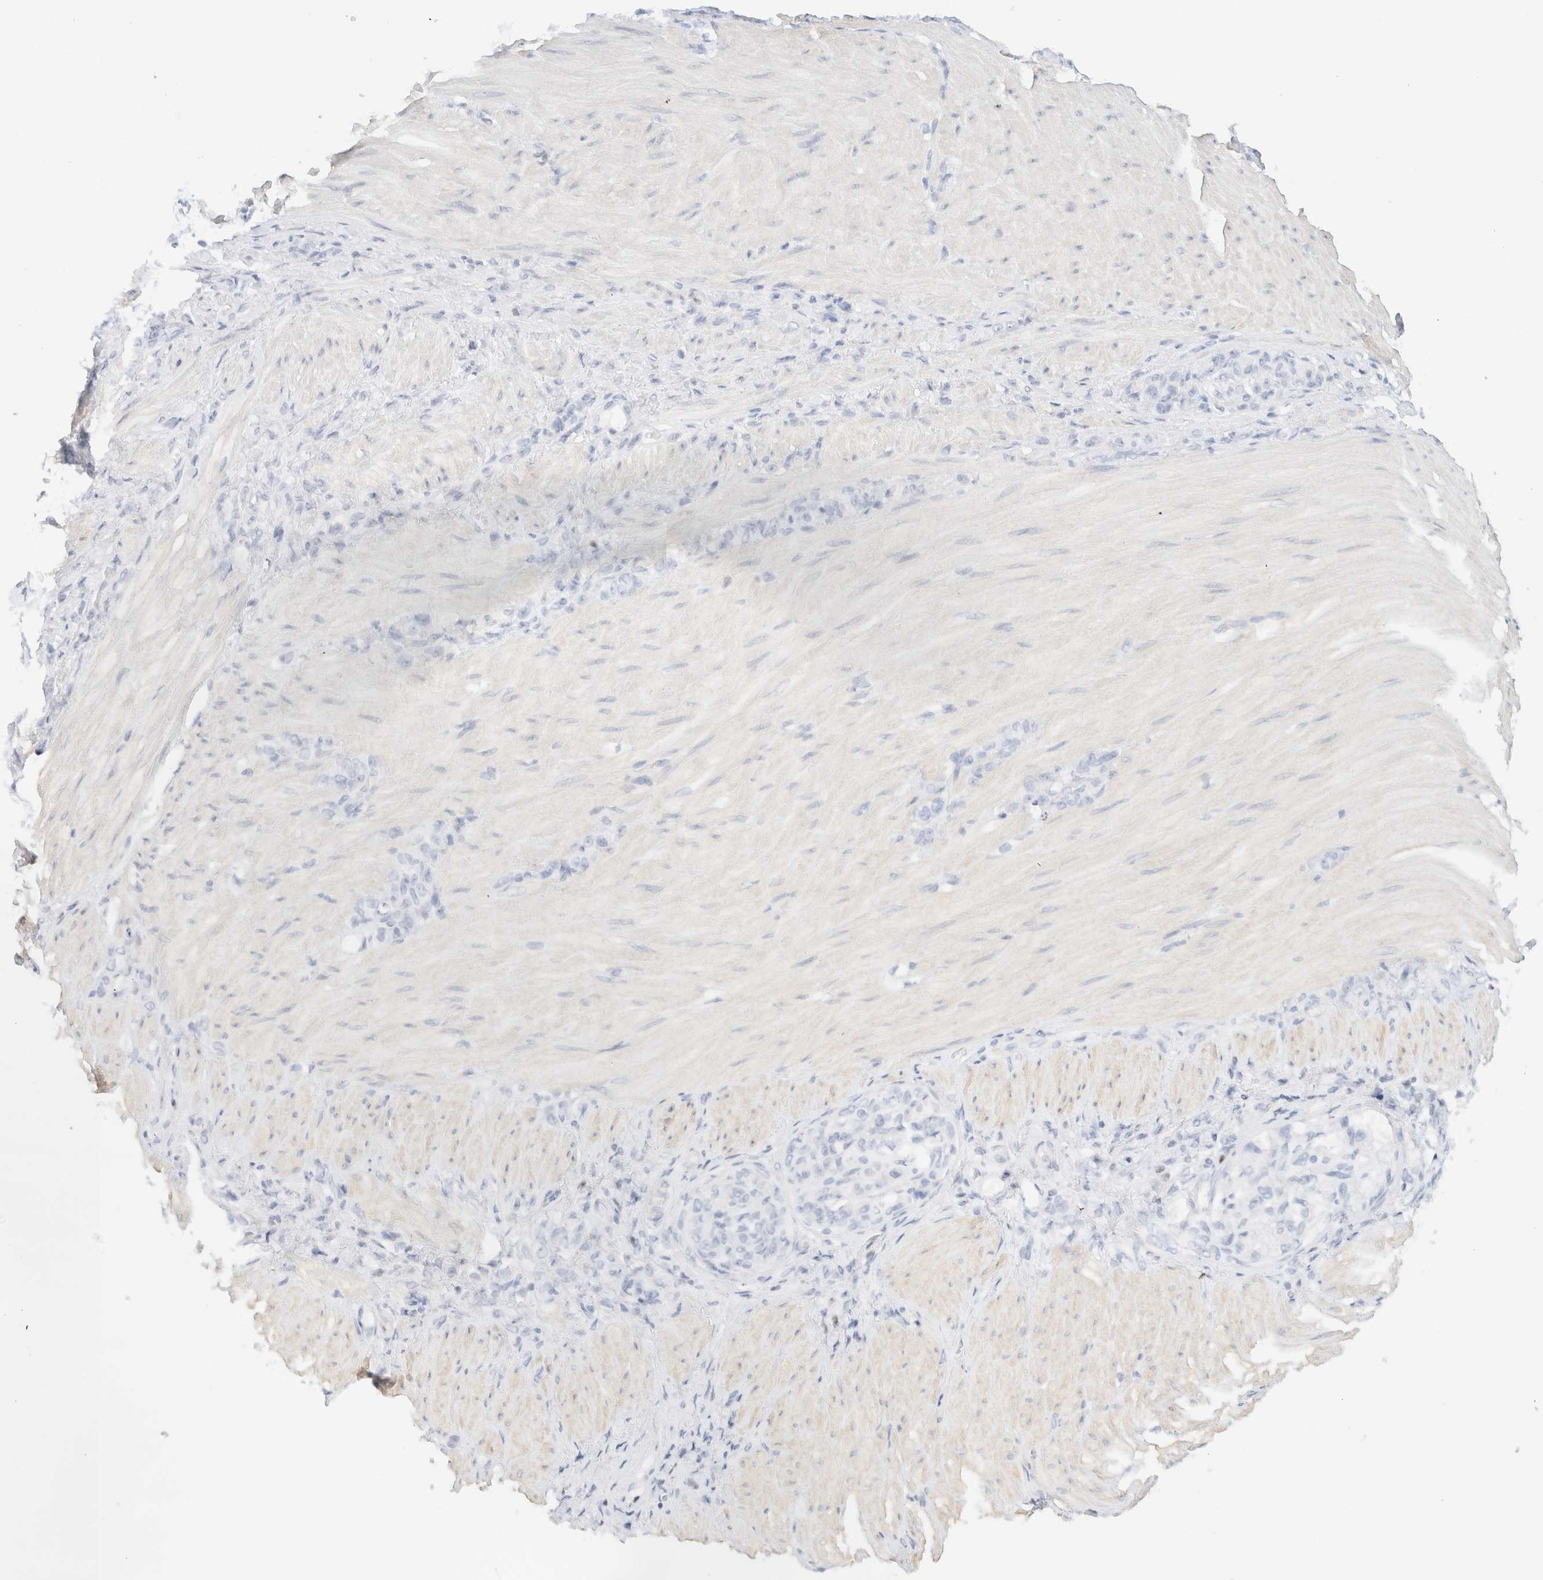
{"staining": {"intensity": "negative", "quantity": "none", "location": "none"}, "tissue": "stomach cancer", "cell_type": "Tumor cells", "image_type": "cancer", "snomed": [{"axis": "morphology", "description": "Normal tissue, NOS"}, {"axis": "morphology", "description": "Adenocarcinoma, NOS"}, {"axis": "topography", "description": "Stomach"}], "caption": "Immunohistochemistry of human stomach adenocarcinoma reveals no staining in tumor cells.", "gene": "IKZF3", "patient": {"sex": "male", "age": 82}}